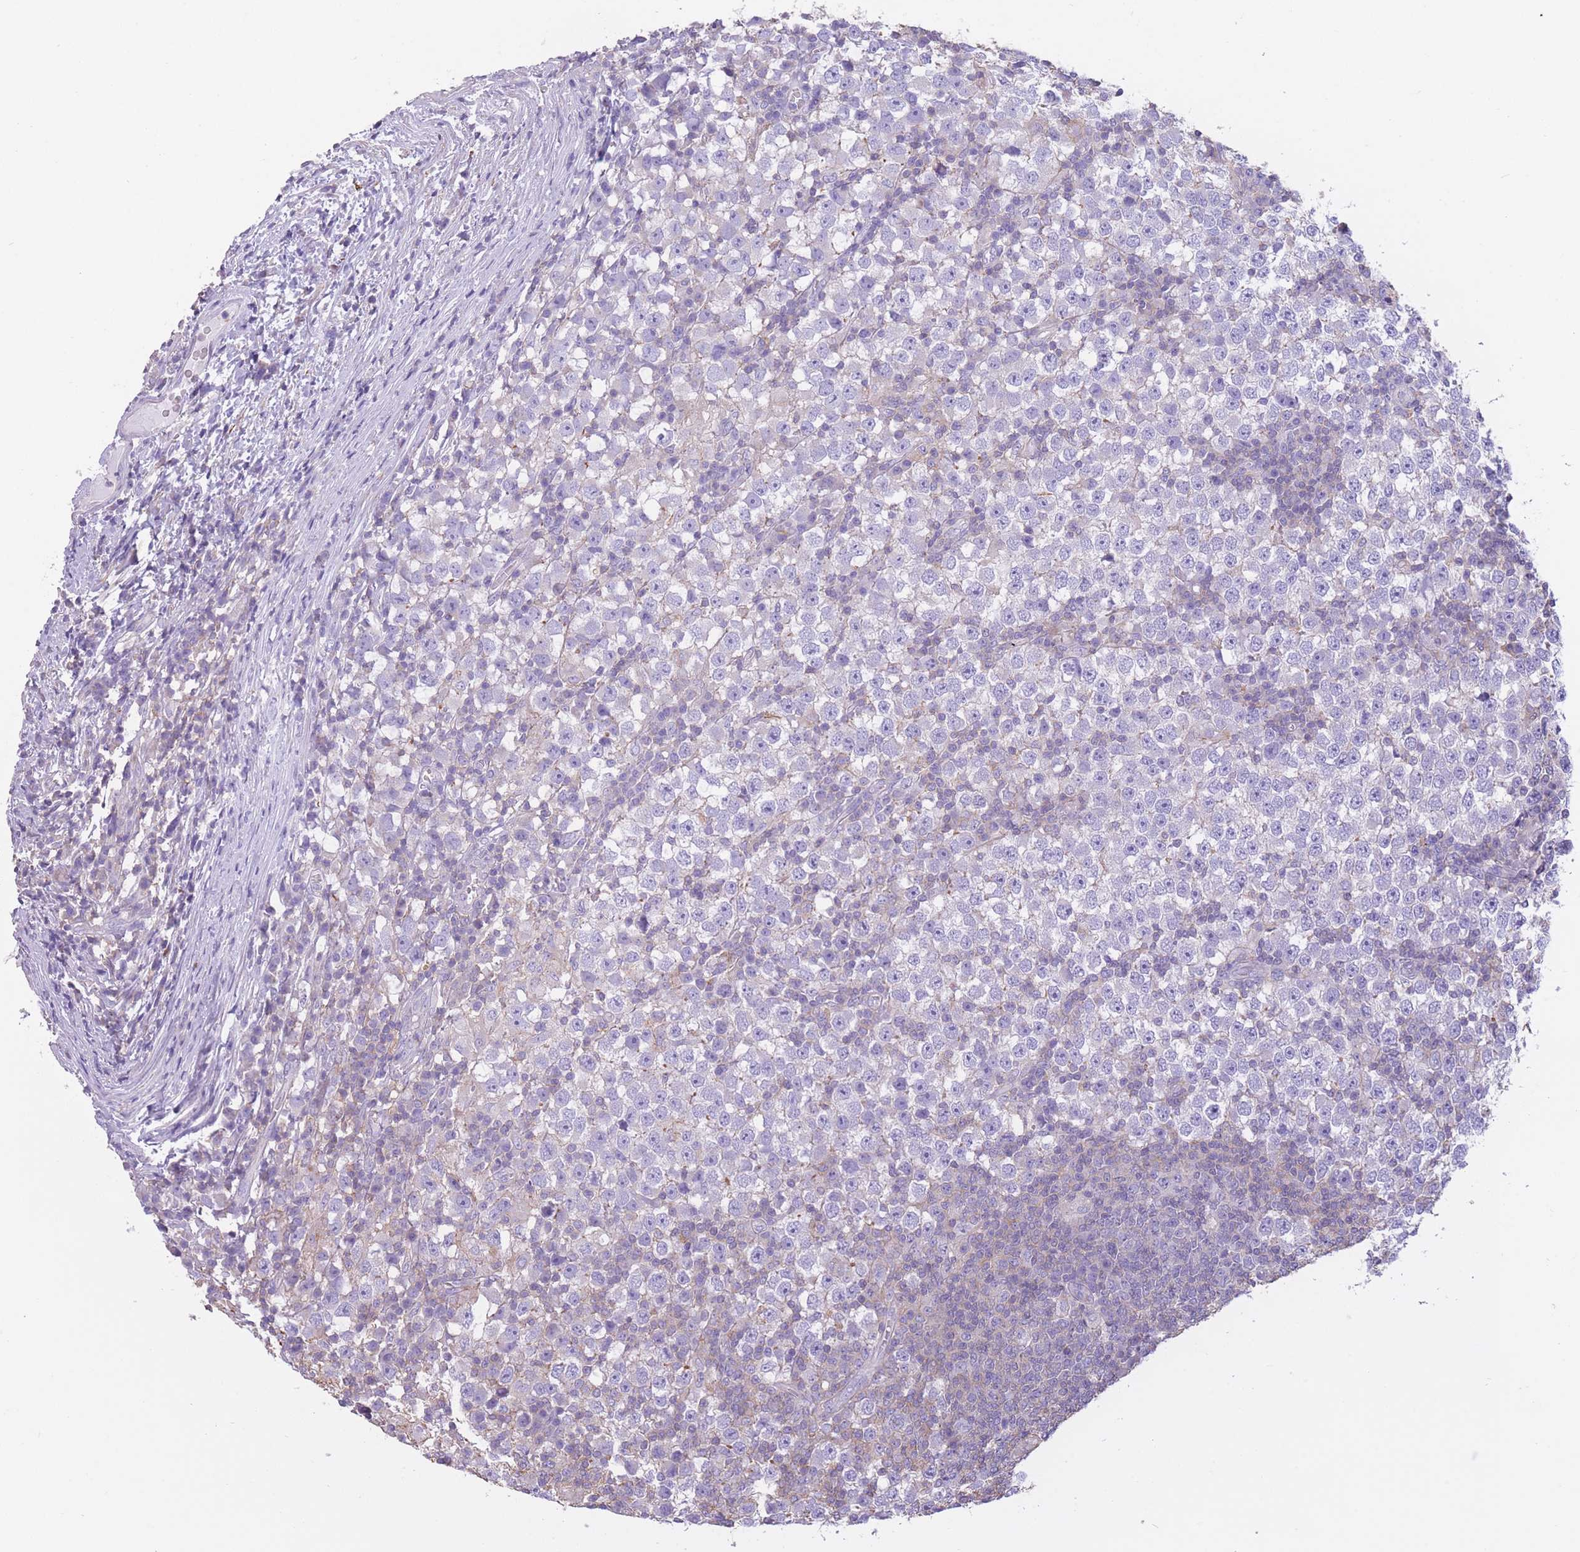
{"staining": {"intensity": "negative", "quantity": "none", "location": "none"}, "tissue": "testis cancer", "cell_type": "Tumor cells", "image_type": "cancer", "snomed": [{"axis": "morphology", "description": "Seminoma, NOS"}, {"axis": "topography", "description": "Testis"}], "caption": "Protein analysis of testis cancer (seminoma) demonstrates no significant positivity in tumor cells. (DAB immunohistochemistry, high magnification).", "gene": "PDHA1", "patient": {"sex": "male", "age": 65}}